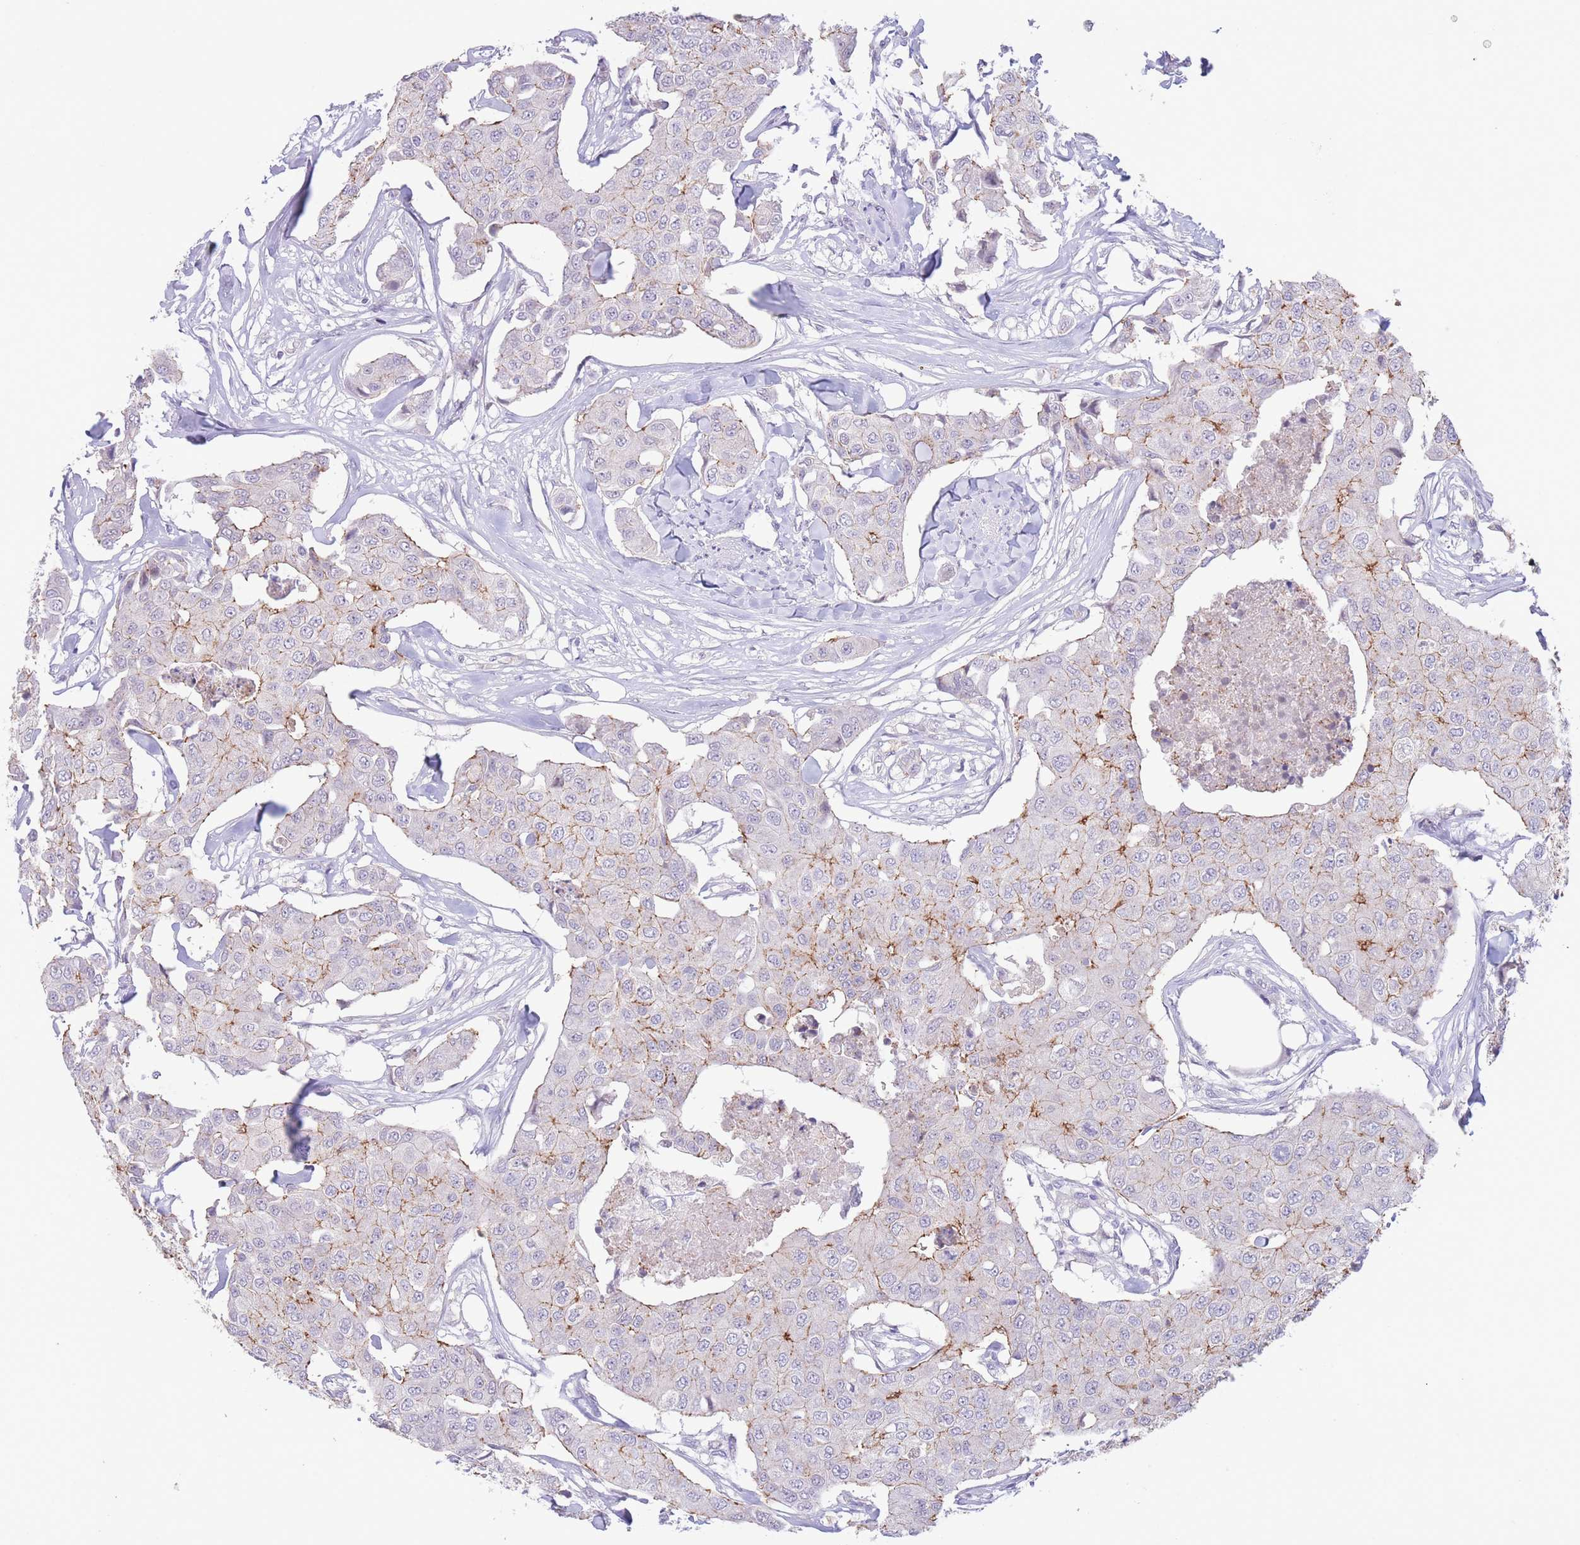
{"staining": {"intensity": "moderate", "quantity": "<25%", "location": "cytoplasmic/membranous"}, "tissue": "breast cancer", "cell_type": "Tumor cells", "image_type": "cancer", "snomed": [{"axis": "morphology", "description": "Duct carcinoma"}, {"axis": "topography", "description": "Breast"}, {"axis": "topography", "description": "Lymph node"}], "caption": "Immunohistochemistry micrograph of breast invasive ductal carcinoma stained for a protein (brown), which displays low levels of moderate cytoplasmic/membranous expression in about <25% of tumor cells.", "gene": "LCLAT1", "patient": {"sex": "female", "age": 80}}